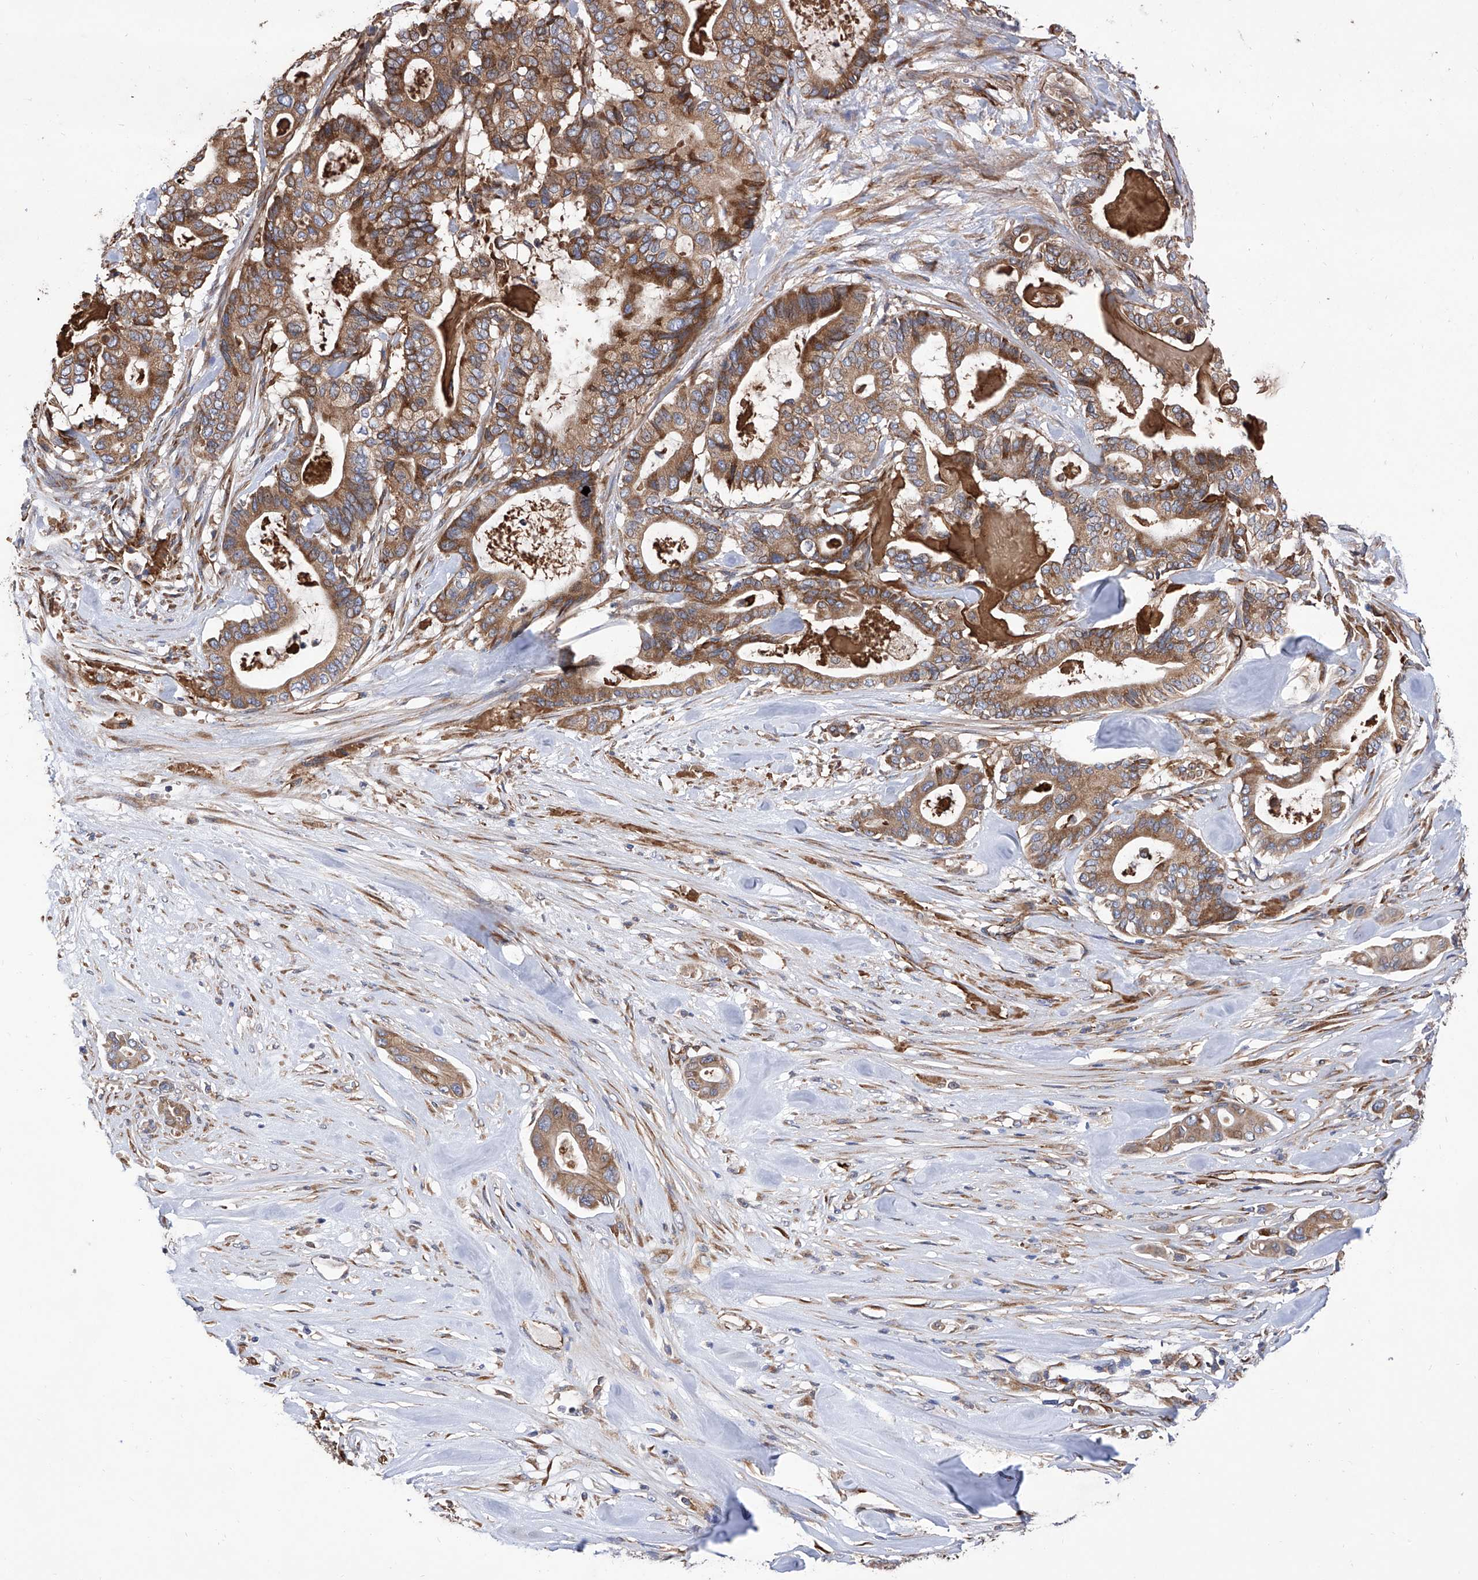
{"staining": {"intensity": "moderate", "quantity": ">75%", "location": "cytoplasmic/membranous"}, "tissue": "pancreatic cancer", "cell_type": "Tumor cells", "image_type": "cancer", "snomed": [{"axis": "morphology", "description": "Adenocarcinoma, NOS"}, {"axis": "topography", "description": "Pancreas"}], "caption": "A medium amount of moderate cytoplasmic/membranous positivity is appreciated in approximately >75% of tumor cells in pancreatic cancer tissue.", "gene": "INPP5B", "patient": {"sex": "male", "age": 63}}